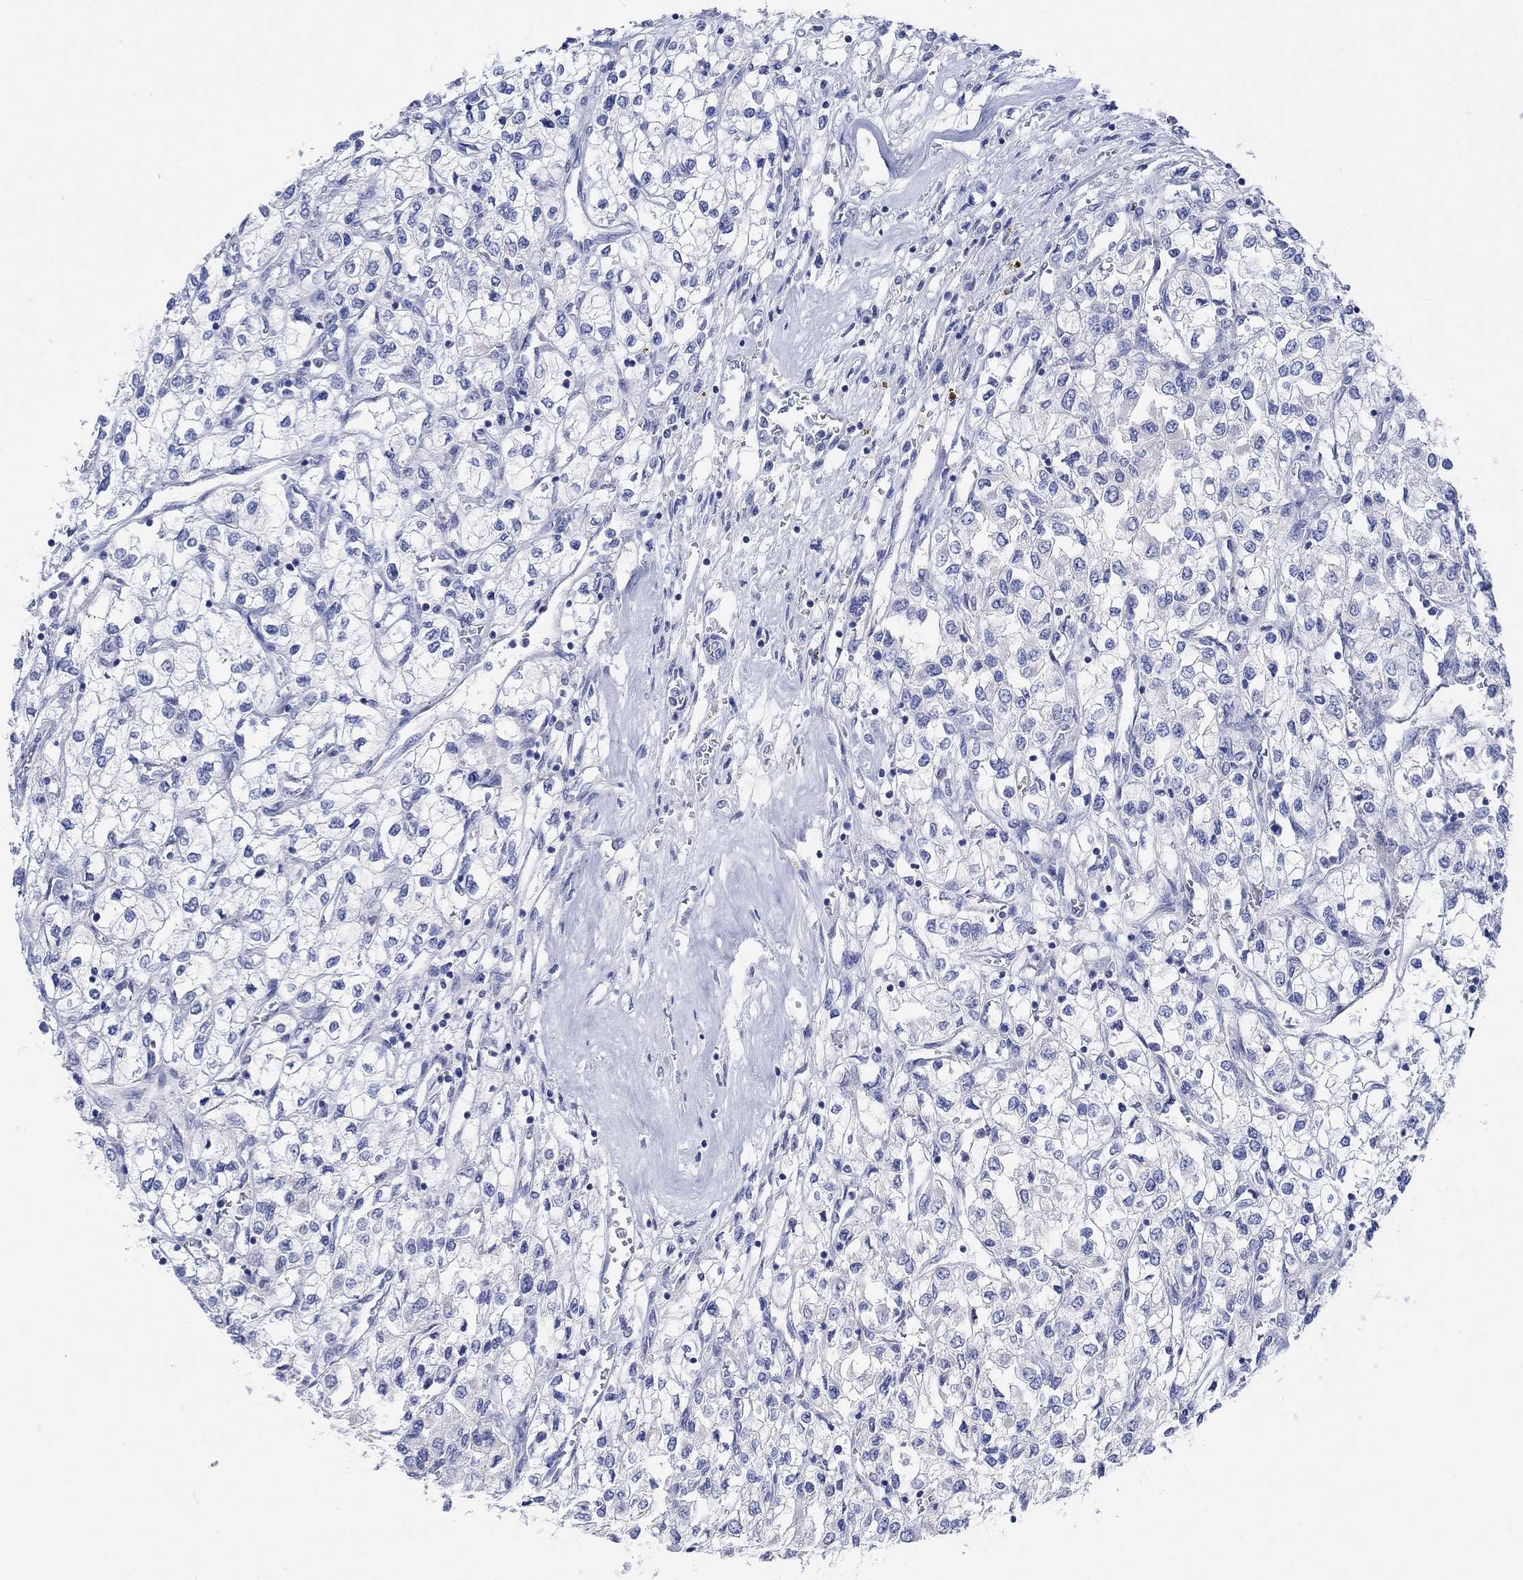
{"staining": {"intensity": "negative", "quantity": "none", "location": "none"}, "tissue": "renal cancer", "cell_type": "Tumor cells", "image_type": "cancer", "snomed": [{"axis": "morphology", "description": "Adenocarcinoma, NOS"}, {"axis": "topography", "description": "Kidney"}], "caption": "Image shows no protein staining in tumor cells of renal cancer tissue.", "gene": "REEP6", "patient": {"sex": "male", "age": 80}}